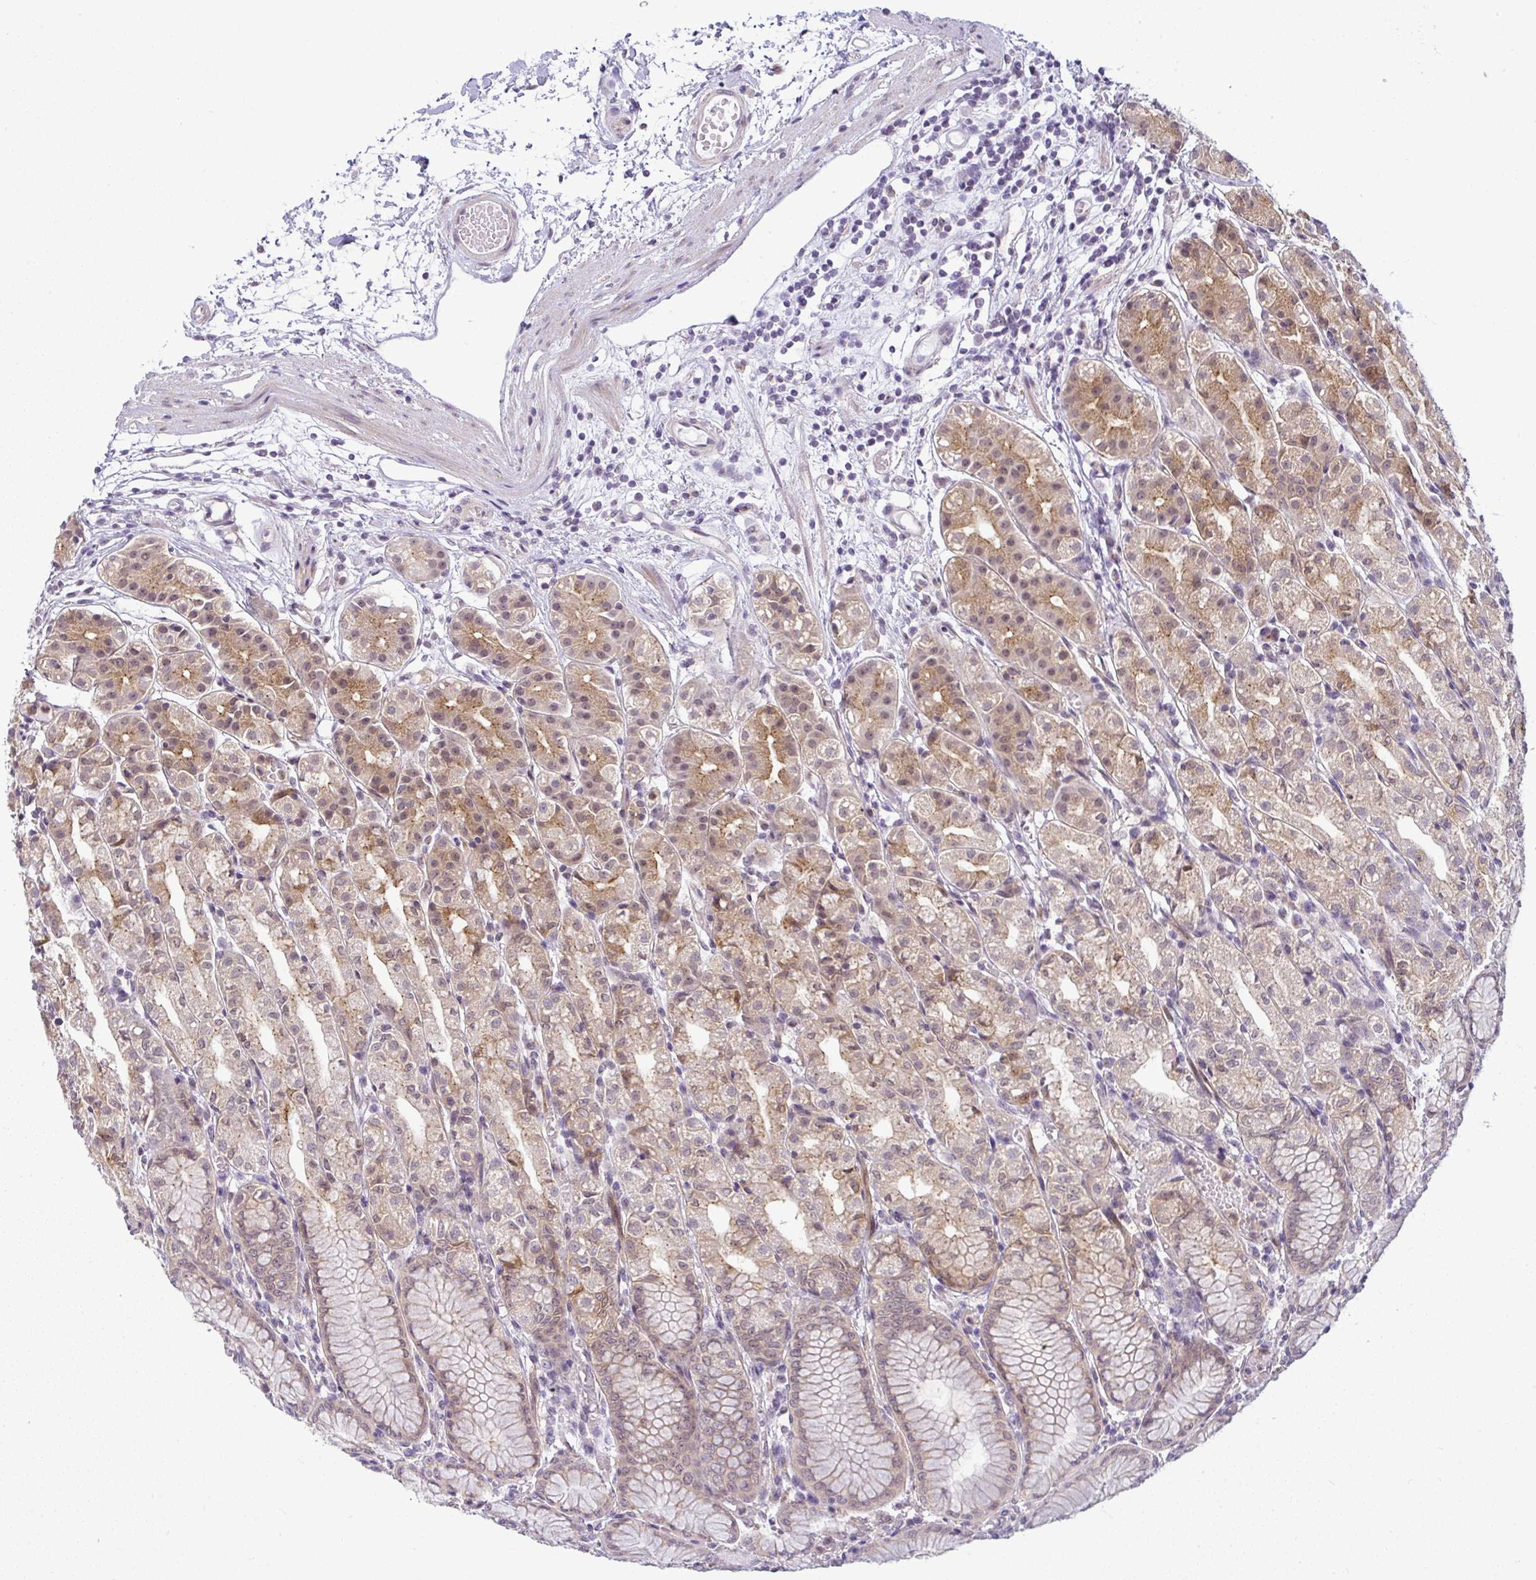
{"staining": {"intensity": "moderate", "quantity": "25%-75%", "location": "cytoplasmic/membranous"}, "tissue": "stomach", "cell_type": "Glandular cells", "image_type": "normal", "snomed": [{"axis": "morphology", "description": "Normal tissue, NOS"}, {"axis": "topography", "description": "Stomach"}], "caption": "Protein staining reveals moderate cytoplasmic/membranous expression in approximately 25%-75% of glandular cells in unremarkable stomach.", "gene": "DZIP1", "patient": {"sex": "female", "age": 57}}